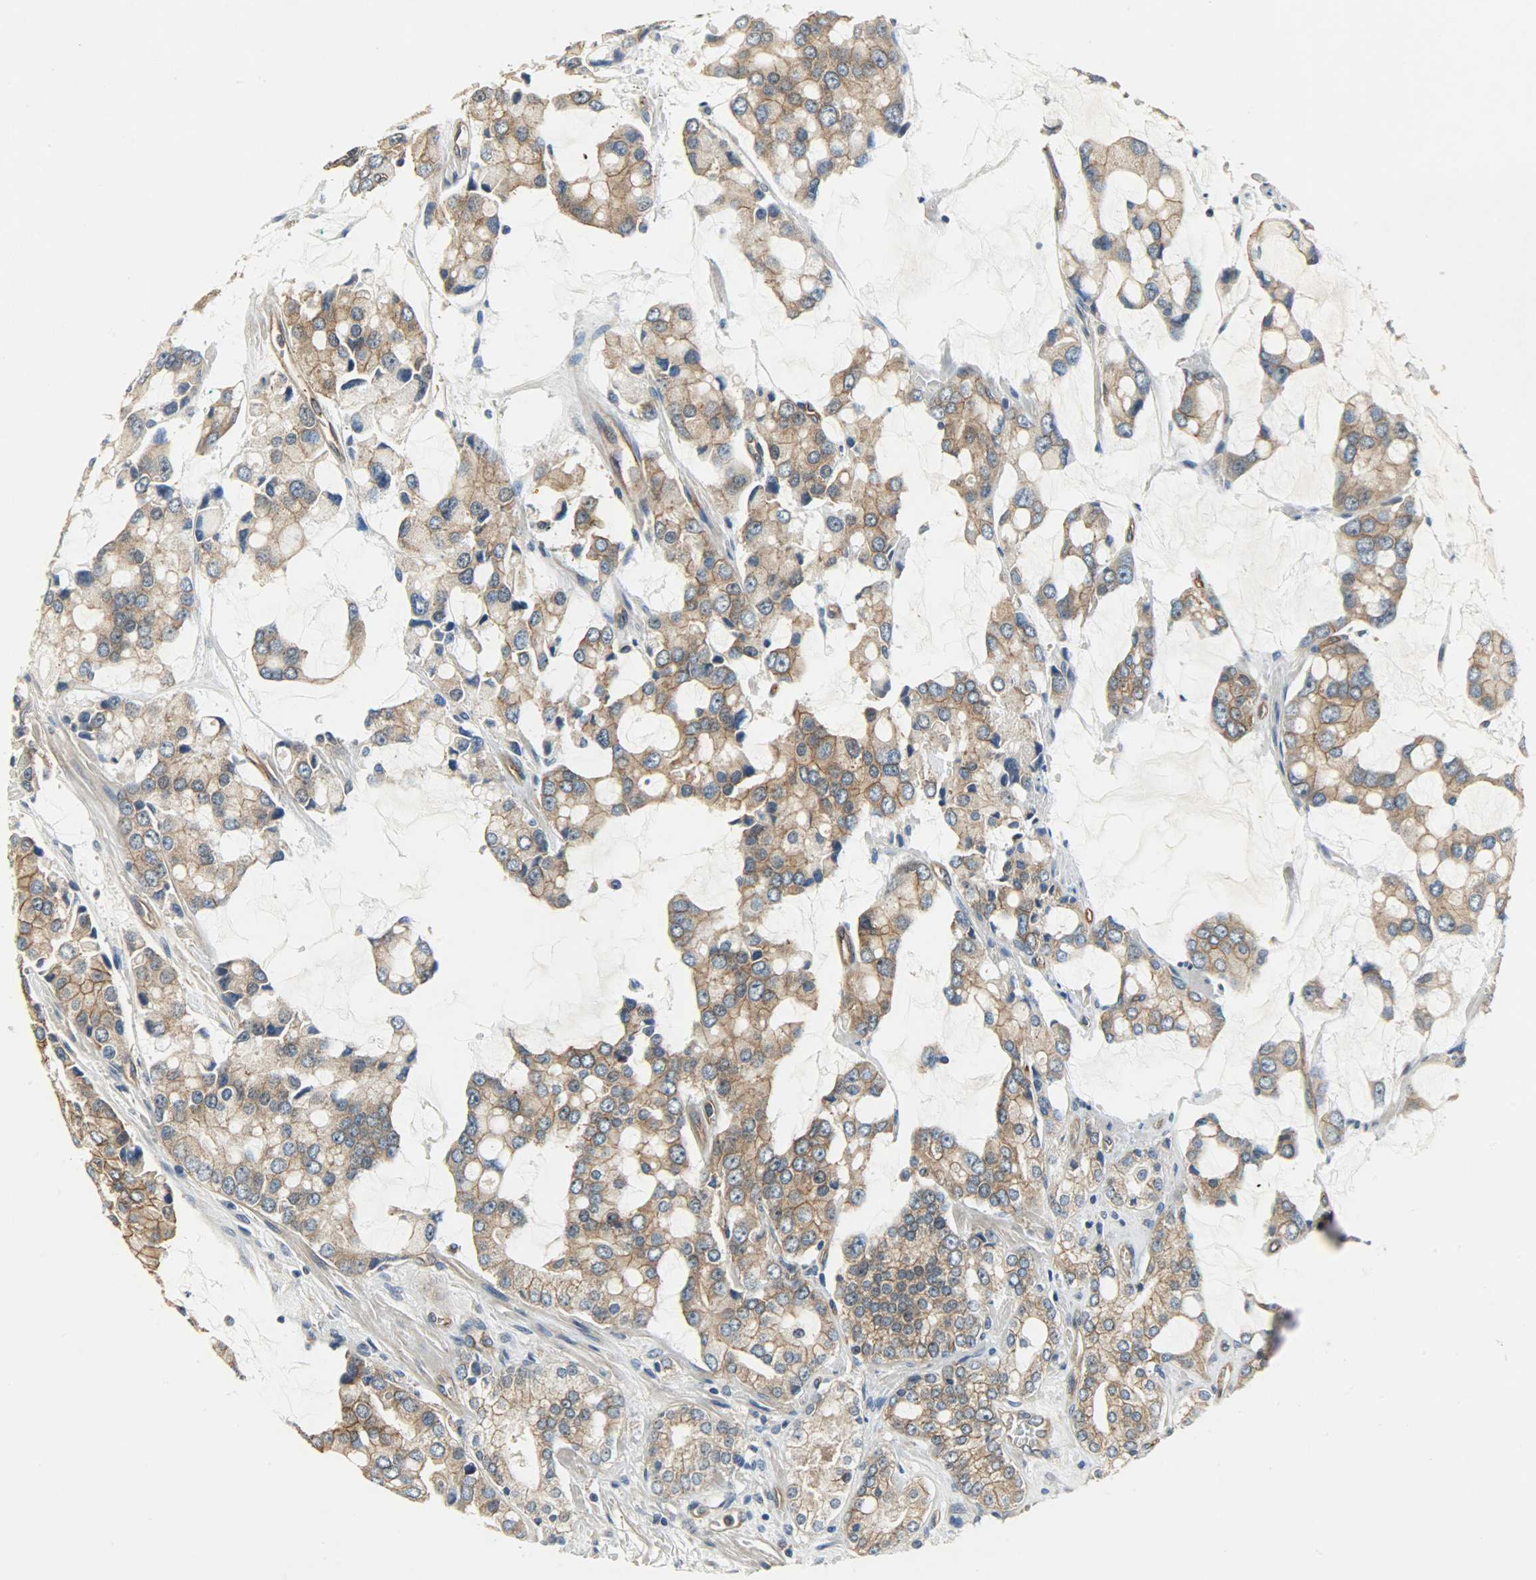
{"staining": {"intensity": "moderate", "quantity": ">75%", "location": "cytoplasmic/membranous"}, "tissue": "prostate cancer", "cell_type": "Tumor cells", "image_type": "cancer", "snomed": [{"axis": "morphology", "description": "Adenocarcinoma, High grade"}, {"axis": "topography", "description": "Prostate"}], "caption": "Immunohistochemistry (IHC) of human prostate high-grade adenocarcinoma reveals medium levels of moderate cytoplasmic/membranous expression in about >75% of tumor cells. (DAB (3,3'-diaminobenzidine) = brown stain, brightfield microscopy at high magnification).", "gene": "KIAA1217", "patient": {"sex": "male", "age": 67}}